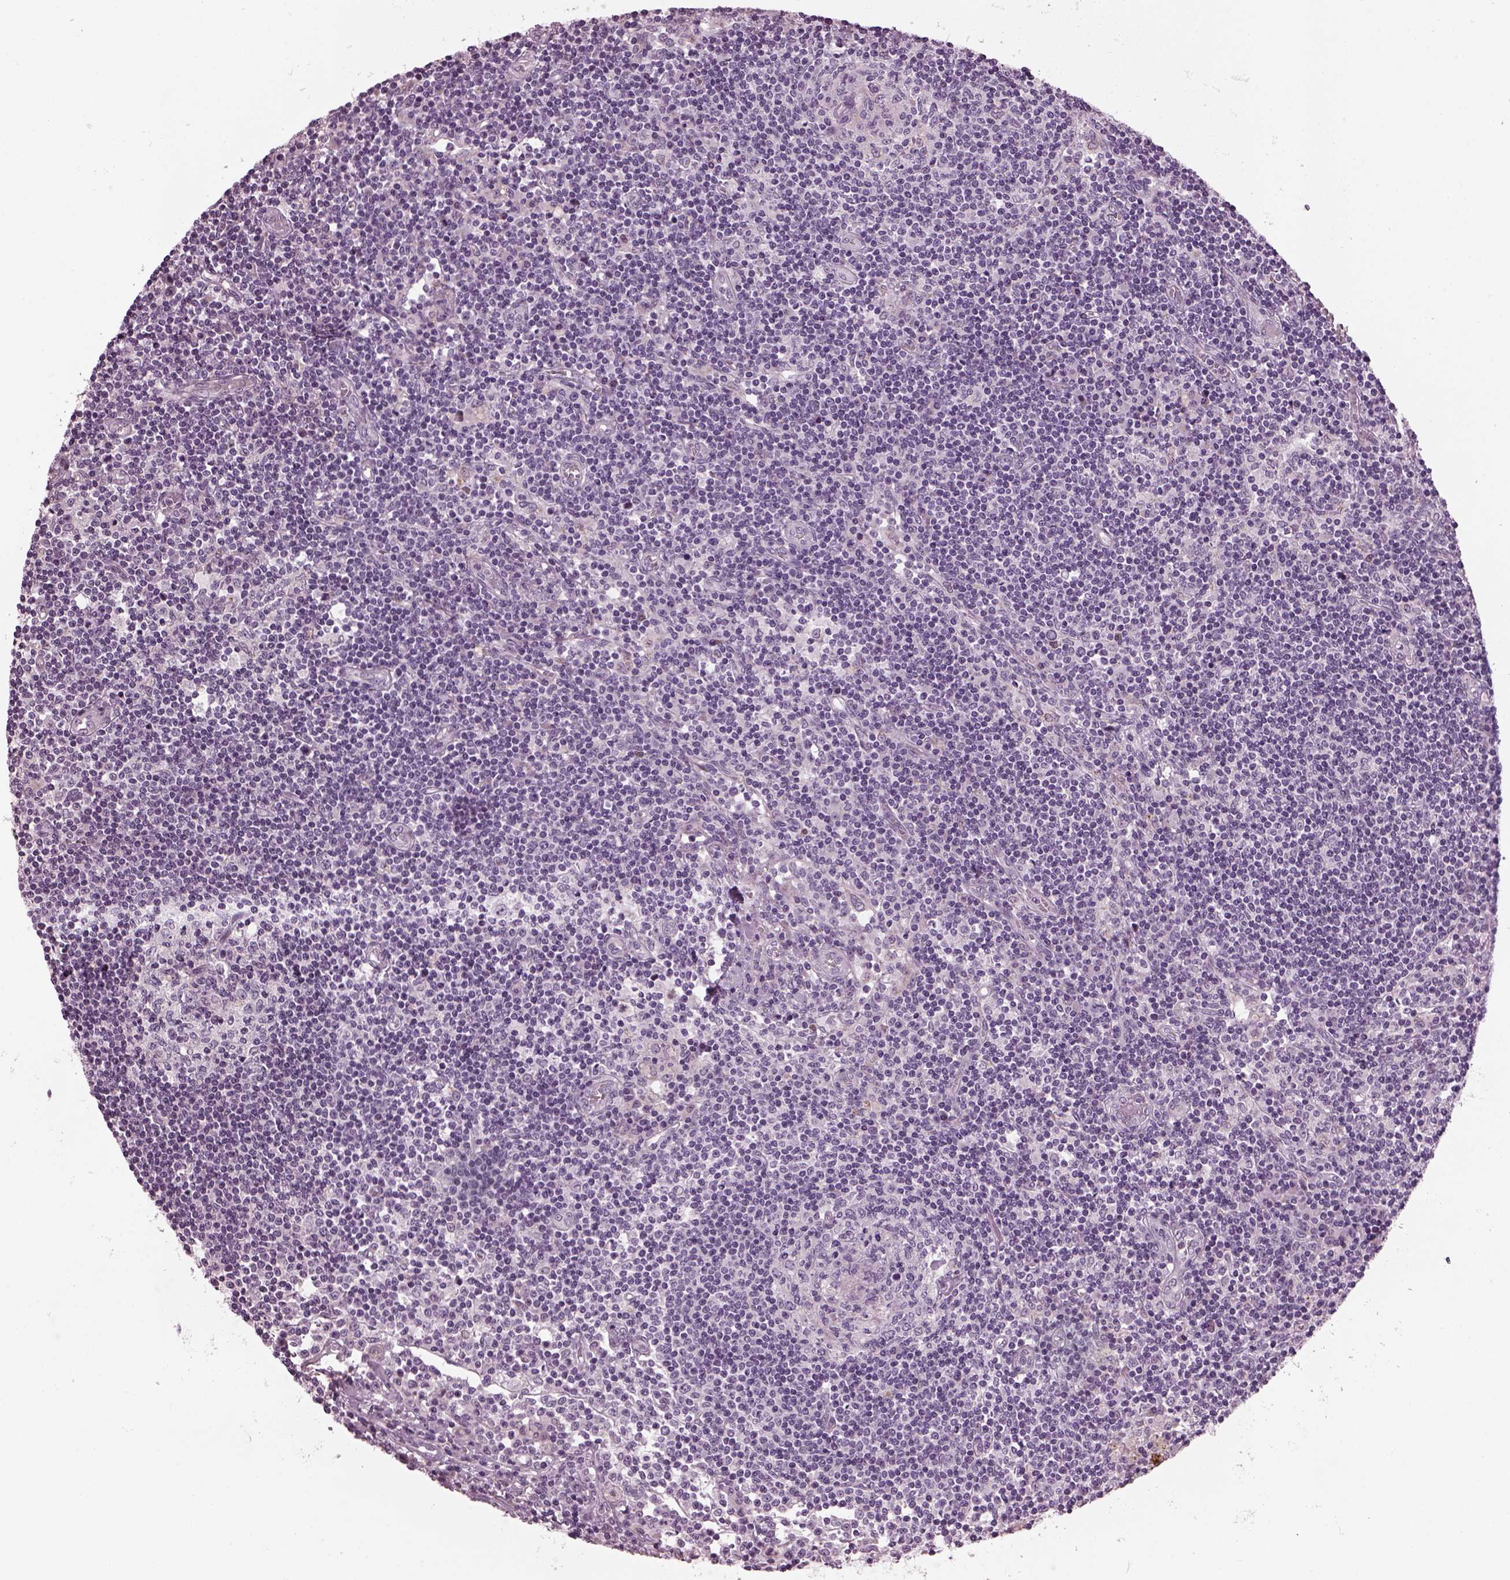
{"staining": {"intensity": "negative", "quantity": "none", "location": "none"}, "tissue": "lymph node", "cell_type": "Germinal center cells", "image_type": "normal", "snomed": [{"axis": "morphology", "description": "Normal tissue, NOS"}, {"axis": "topography", "description": "Lymph node"}], "caption": "The IHC photomicrograph has no significant staining in germinal center cells of lymph node. Brightfield microscopy of immunohistochemistry stained with DAB (3,3'-diaminobenzidine) (brown) and hematoxylin (blue), captured at high magnification.", "gene": "PRR9", "patient": {"sex": "female", "age": 72}}